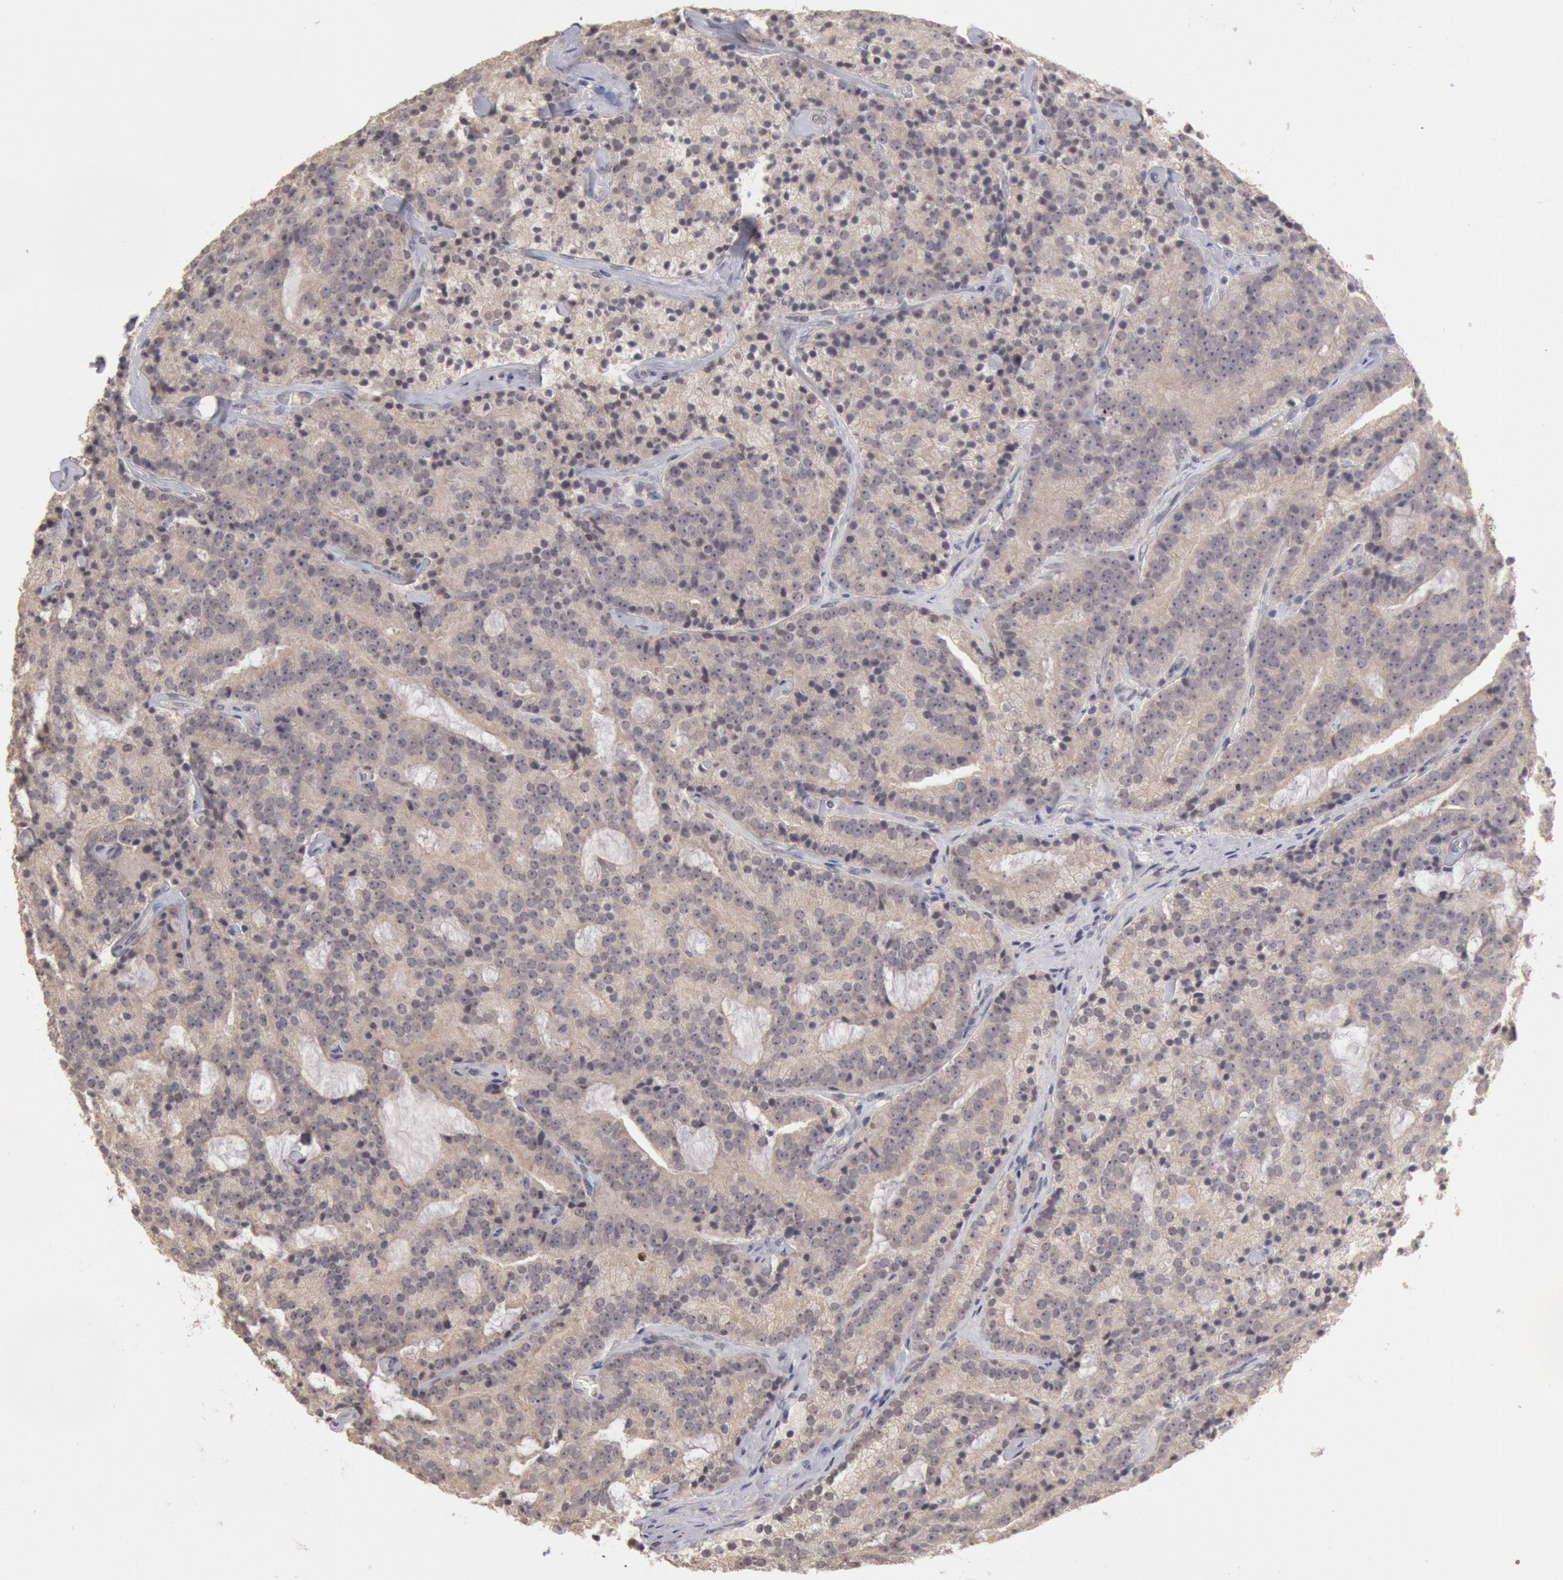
{"staining": {"intensity": "weak", "quantity": ">75%", "location": "cytoplasmic/membranous"}, "tissue": "prostate cancer", "cell_type": "Tumor cells", "image_type": "cancer", "snomed": [{"axis": "morphology", "description": "Adenocarcinoma, Medium grade"}, {"axis": "topography", "description": "Prostate"}], "caption": "IHC of human medium-grade adenocarcinoma (prostate) shows low levels of weak cytoplasmic/membranous positivity in about >75% of tumor cells.", "gene": "ZFP36L1", "patient": {"sex": "male", "age": 65}}